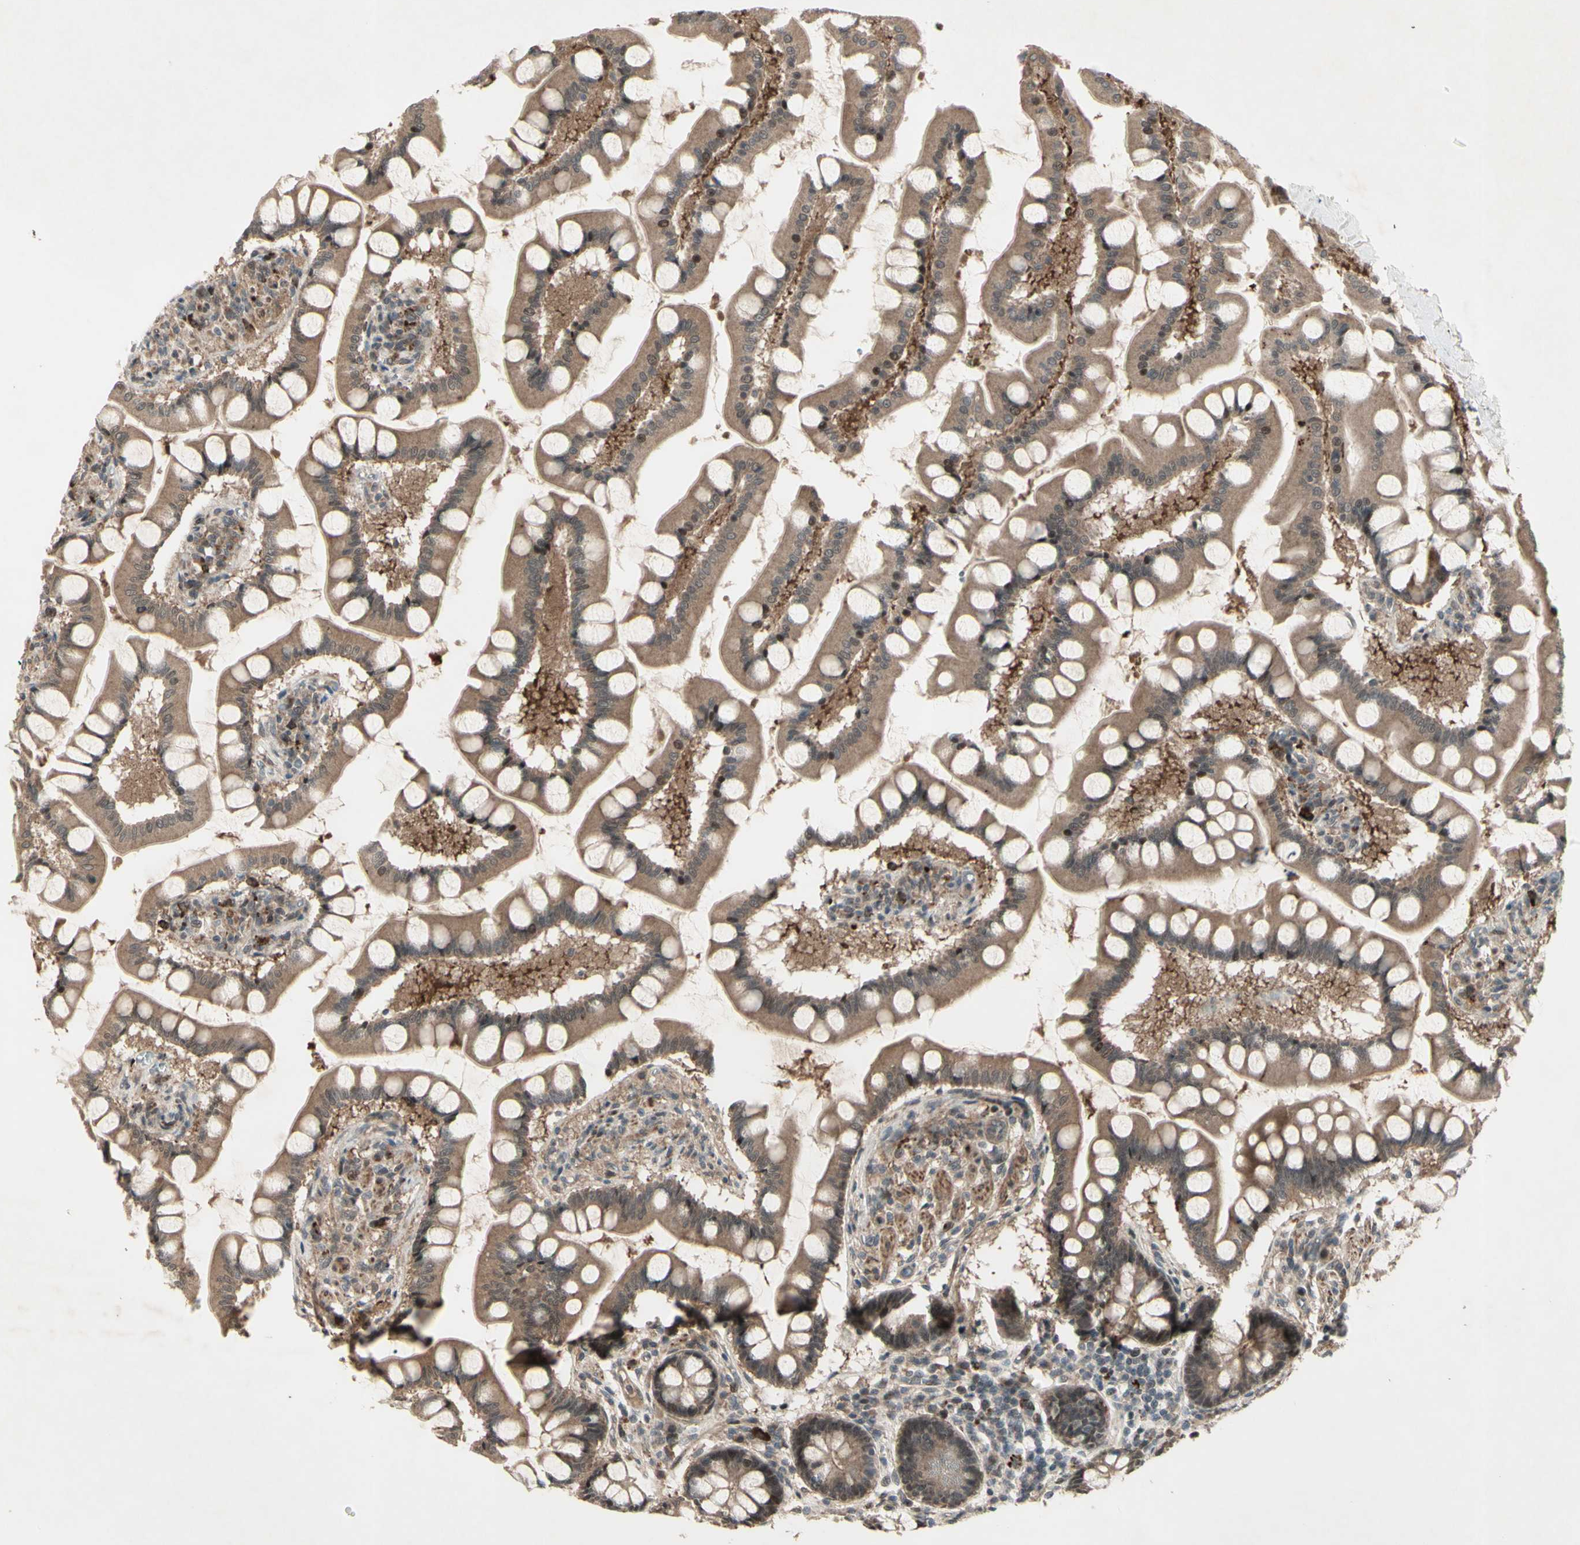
{"staining": {"intensity": "moderate", "quantity": ">75%", "location": "cytoplasmic/membranous,nuclear"}, "tissue": "small intestine", "cell_type": "Glandular cells", "image_type": "normal", "snomed": [{"axis": "morphology", "description": "Normal tissue, NOS"}, {"axis": "topography", "description": "Small intestine"}], "caption": "Immunohistochemistry (DAB (3,3'-diaminobenzidine)) staining of unremarkable small intestine shows moderate cytoplasmic/membranous,nuclear protein expression in about >75% of glandular cells.", "gene": "MLF2", "patient": {"sex": "male", "age": 41}}